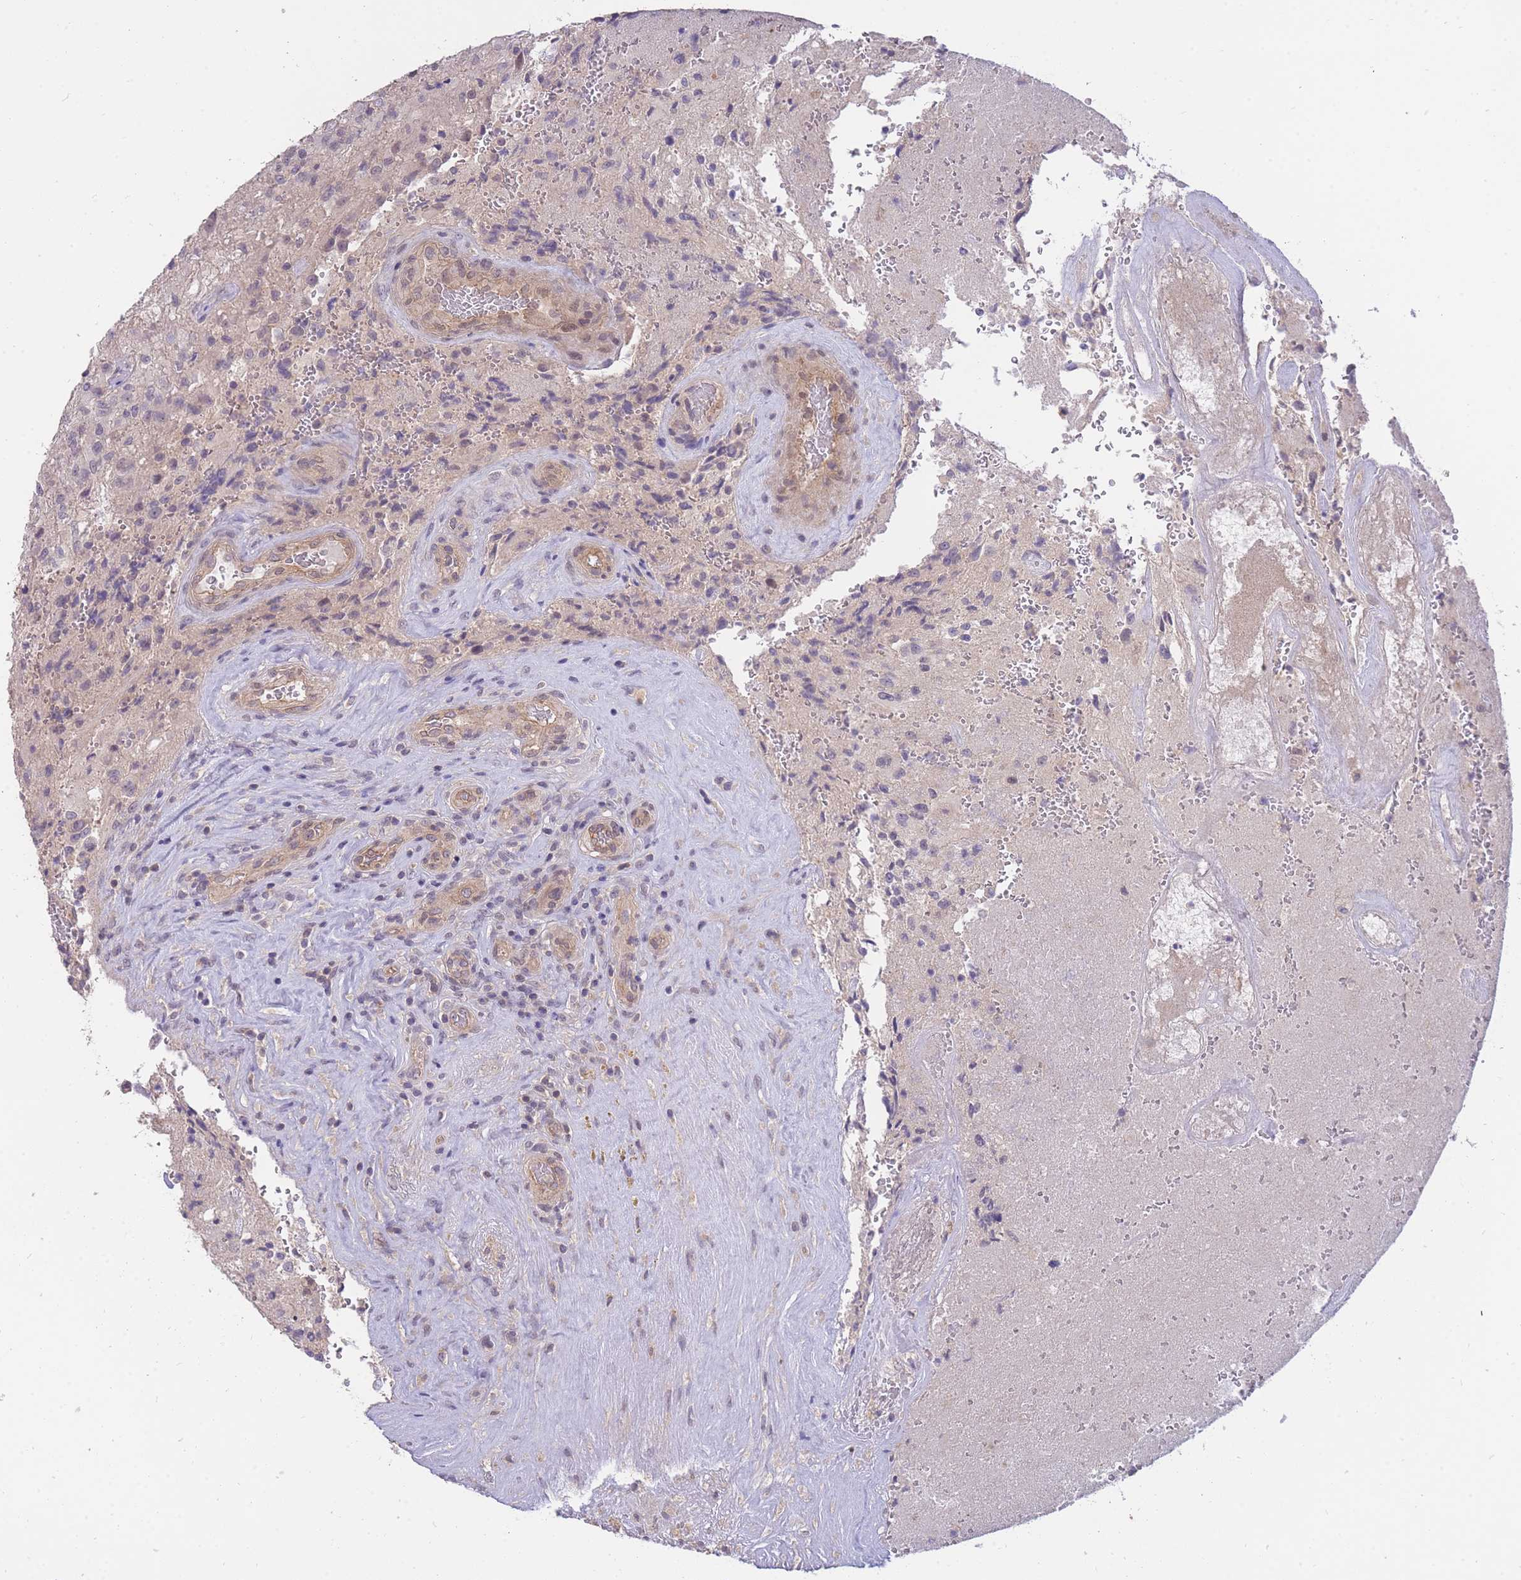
{"staining": {"intensity": "negative", "quantity": "none", "location": "none"}, "tissue": "glioma", "cell_type": "Tumor cells", "image_type": "cancer", "snomed": [{"axis": "morphology", "description": "Normal tissue, NOS"}, {"axis": "morphology", "description": "Glioma, malignant, High grade"}, {"axis": "topography", "description": "Cerebral cortex"}], "caption": "Immunohistochemical staining of glioma shows no significant staining in tumor cells.", "gene": "SMC6", "patient": {"sex": "male", "age": 56}}